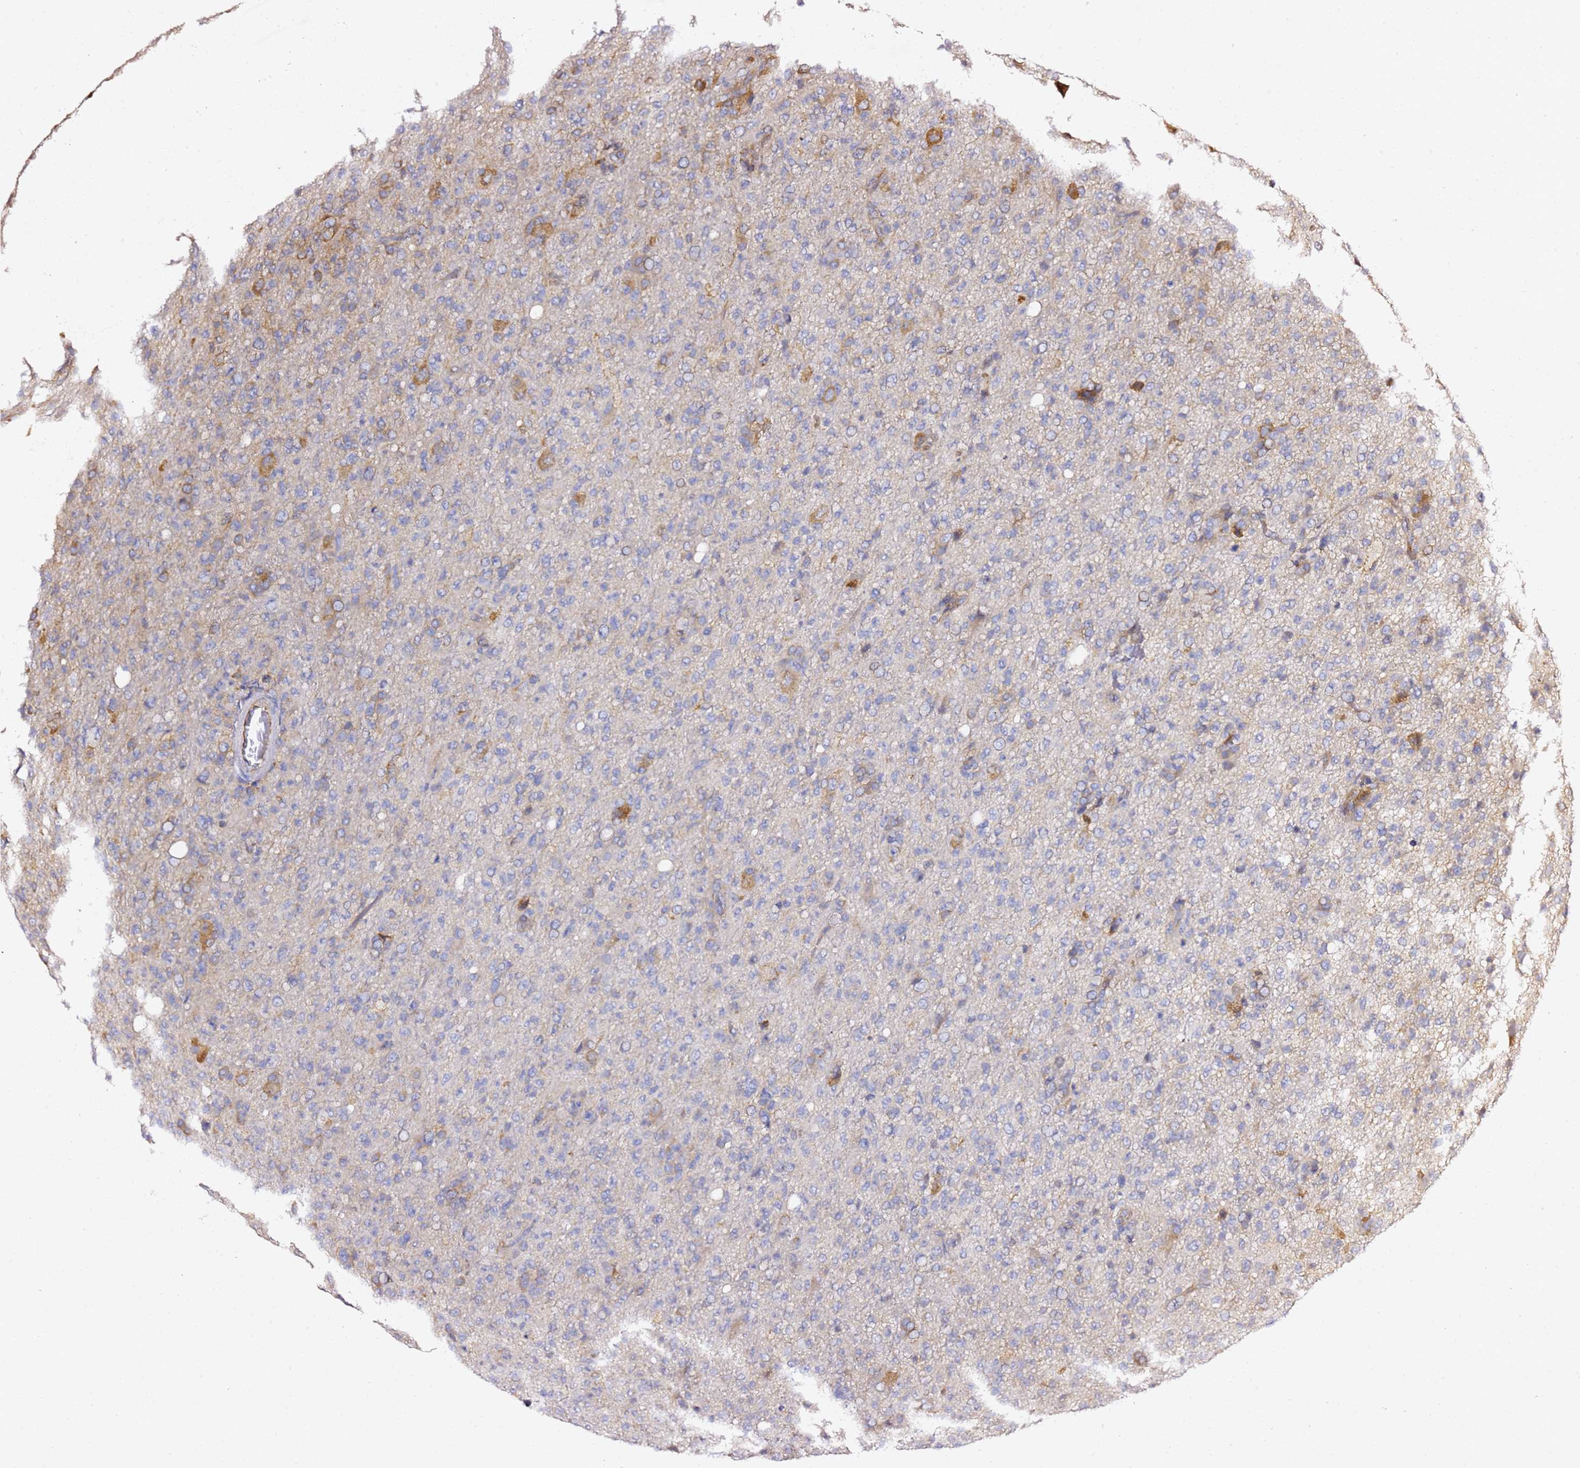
{"staining": {"intensity": "weak", "quantity": "<25%", "location": "cytoplasmic/membranous"}, "tissue": "glioma", "cell_type": "Tumor cells", "image_type": "cancer", "snomed": [{"axis": "morphology", "description": "Glioma, malignant, High grade"}, {"axis": "topography", "description": "Brain"}], "caption": "Immunohistochemical staining of glioma displays no significant staining in tumor cells. Nuclei are stained in blue.", "gene": "TPST1", "patient": {"sex": "female", "age": 57}}